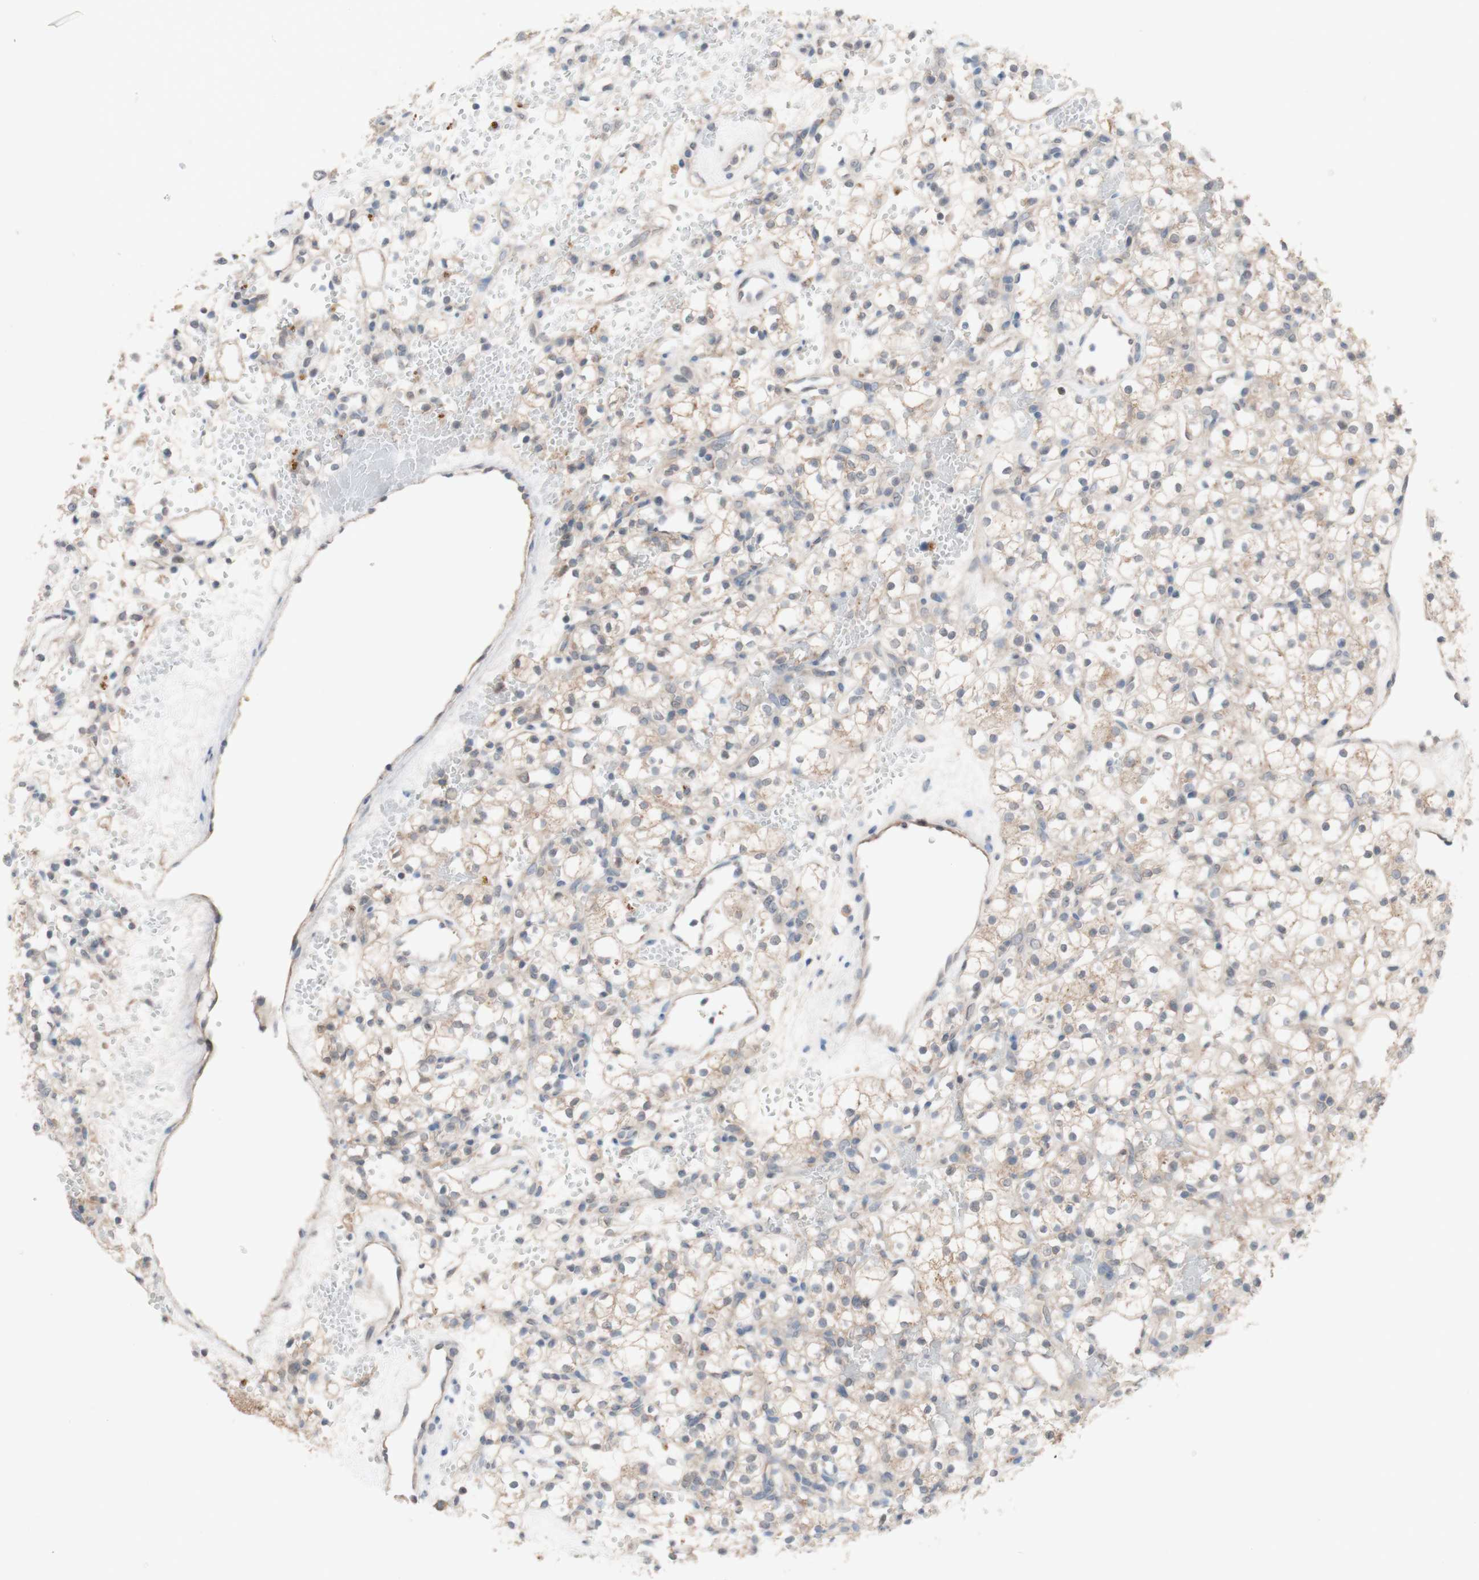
{"staining": {"intensity": "weak", "quantity": ">75%", "location": "cytoplasmic/membranous"}, "tissue": "renal cancer", "cell_type": "Tumor cells", "image_type": "cancer", "snomed": [{"axis": "morphology", "description": "Adenocarcinoma, NOS"}, {"axis": "topography", "description": "Kidney"}], "caption": "Immunohistochemical staining of human renal cancer (adenocarcinoma) exhibits weak cytoplasmic/membranous protein staining in approximately >75% of tumor cells.", "gene": "PEX2", "patient": {"sex": "female", "age": 60}}